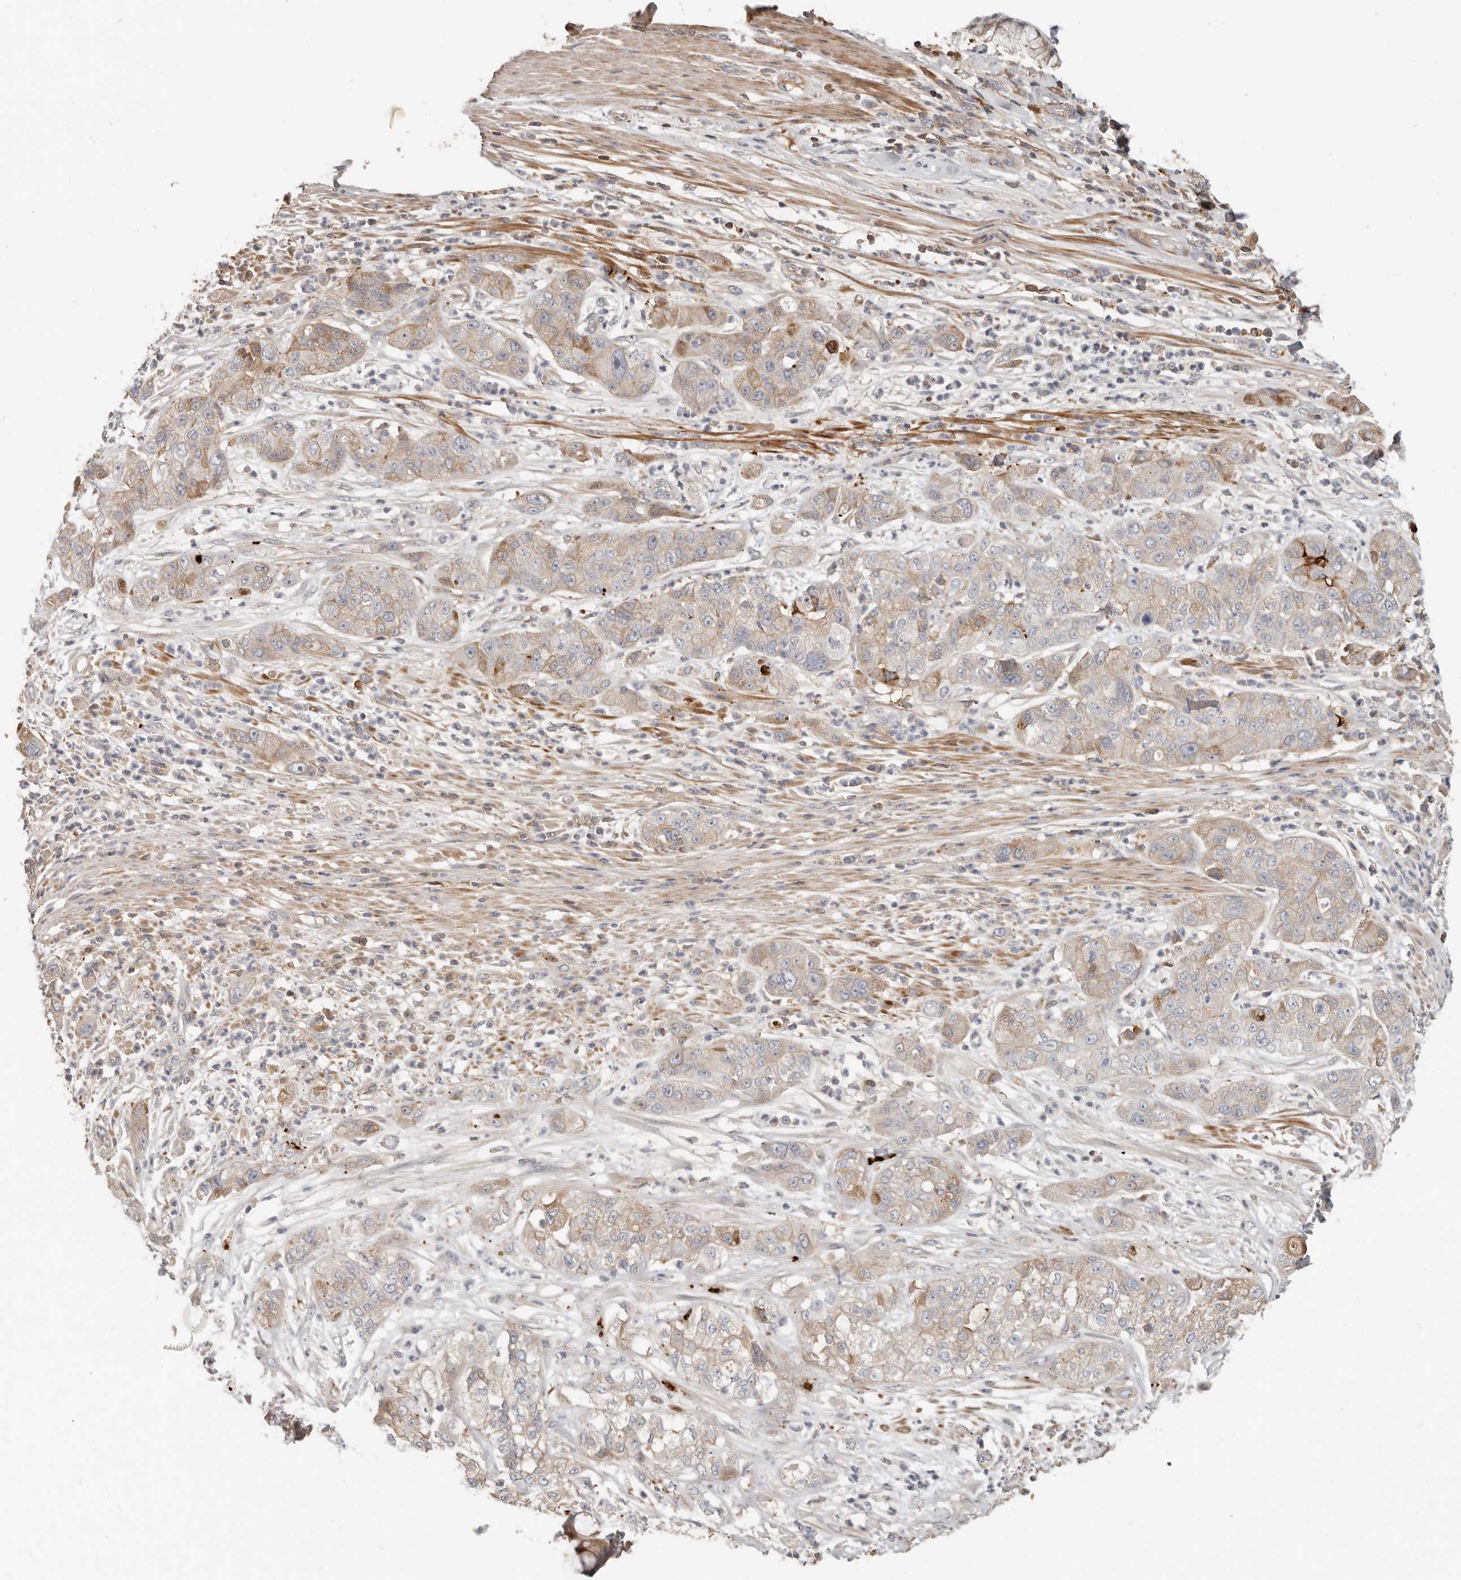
{"staining": {"intensity": "weak", "quantity": ">75%", "location": "cytoplasmic/membranous"}, "tissue": "pancreatic cancer", "cell_type": "Tumor cells", "image_type": "cancer", "snomed": [{"axis": "morphology", "description": "Adenocarcinoma, NOS"}, {"axis": "topography", "description": "Pancreas"}], "caption": "The image displays immunohistochemical staining of adenocarcinoma (pancreatic). There is weak cytoplasmic/membranous staining is appreciated in approximately >75% of tumor cells.", "gene": "MTFR2", "patient": {"sex": "female", "age": 78}}